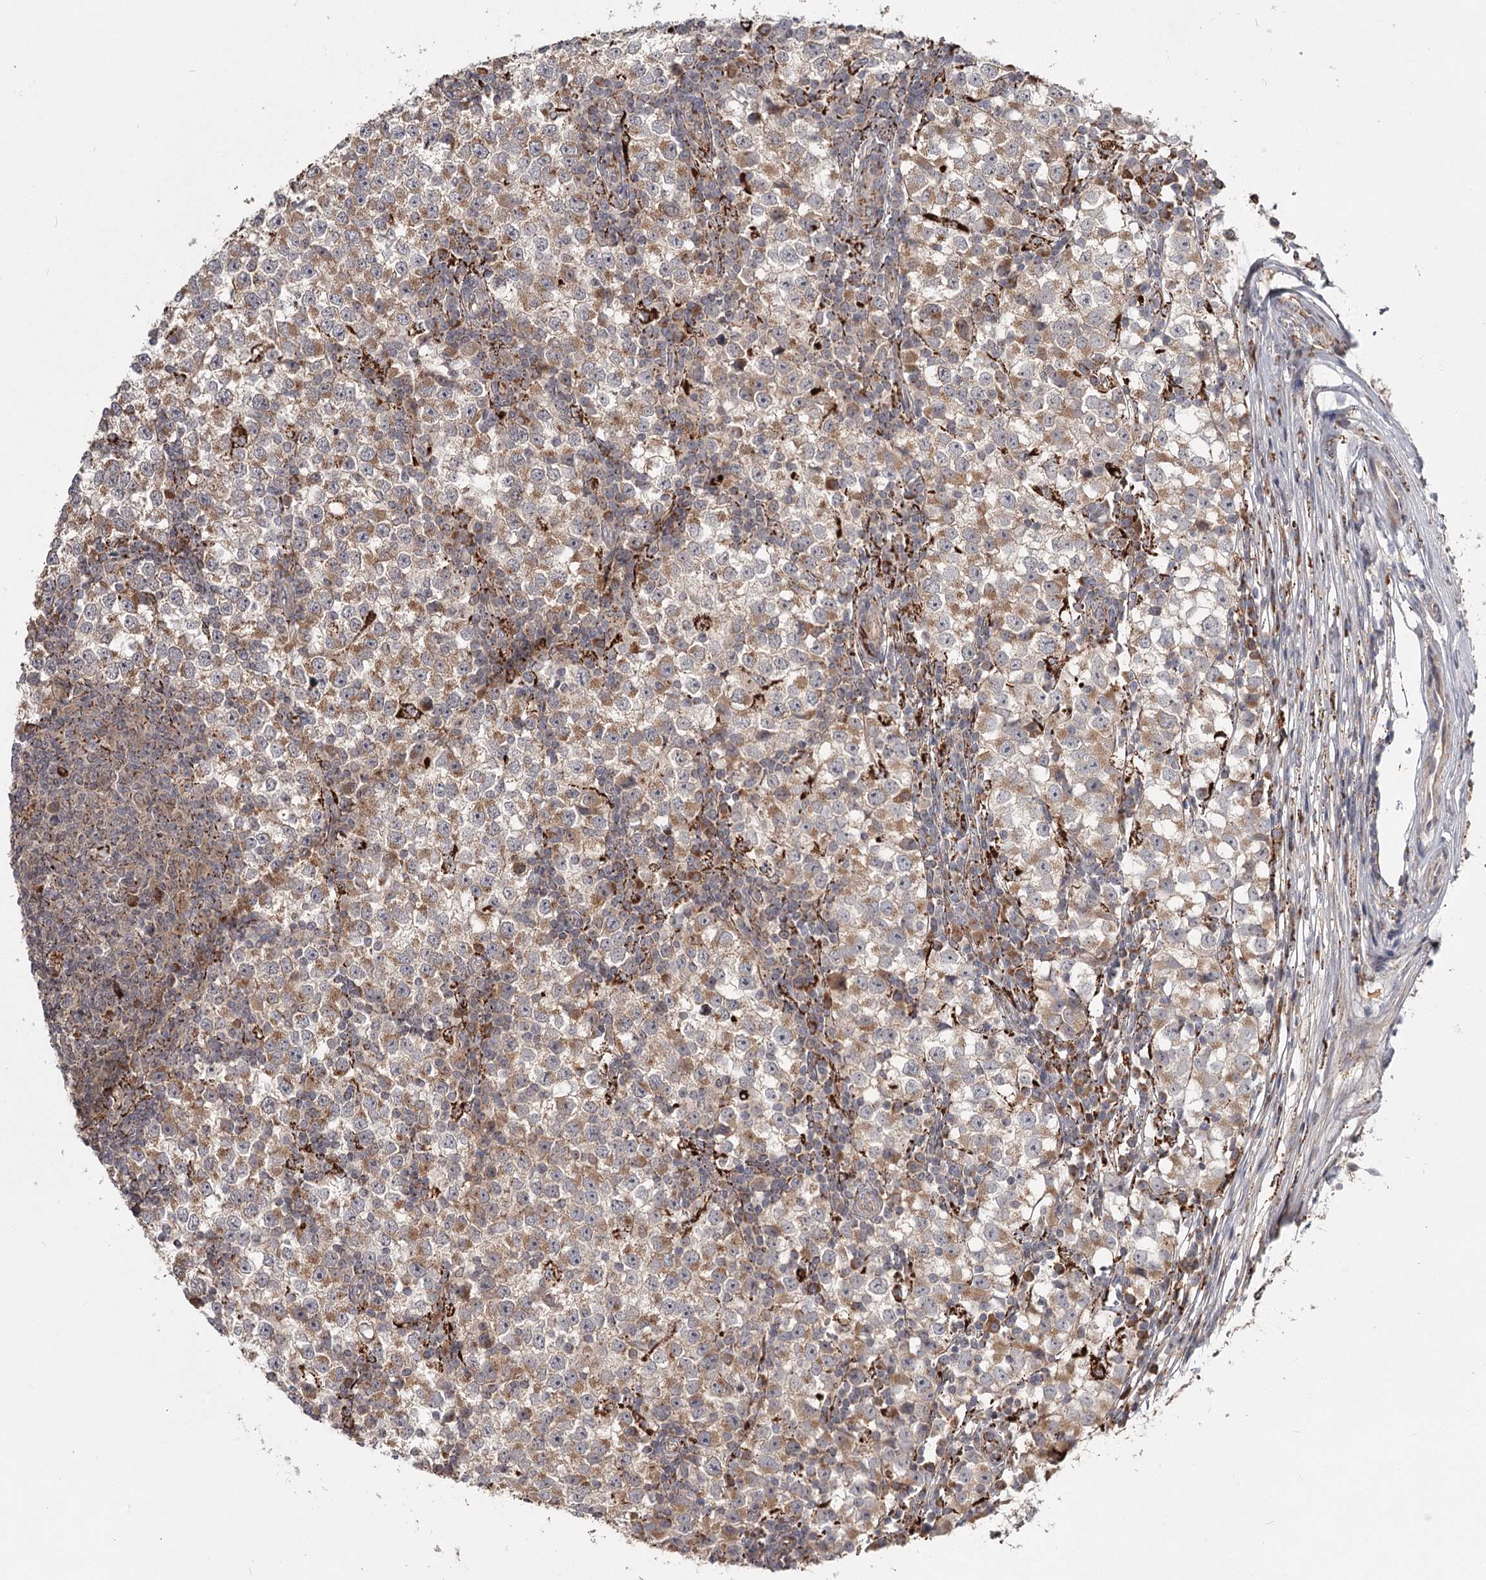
{"staining": {"intensity": "moderate", "quantity": "25%-75%", "location": "cytoplasmic/membranous"}, "tissue": "testis cancer", "cell_type": "Tumor cells", "image_type": "cancer", "snomed": [{"axis": "morphology", "description": "Seminoma, NOS"}, {"axis": "topography", "description": "Testis"}], "caption": "Immunohistochemistry of testis cancer (seminoma) displays medium levels of moderate cytoplasmic/membranous positivity in about 25%-75% of tumor cells. The staining is performed using DAB brown chromogen to label protein expression. The nuclei are counter-stained blue using hematoxylin.", "gene": "CDC123", "patient": {"sex": "male", "age": 65}}